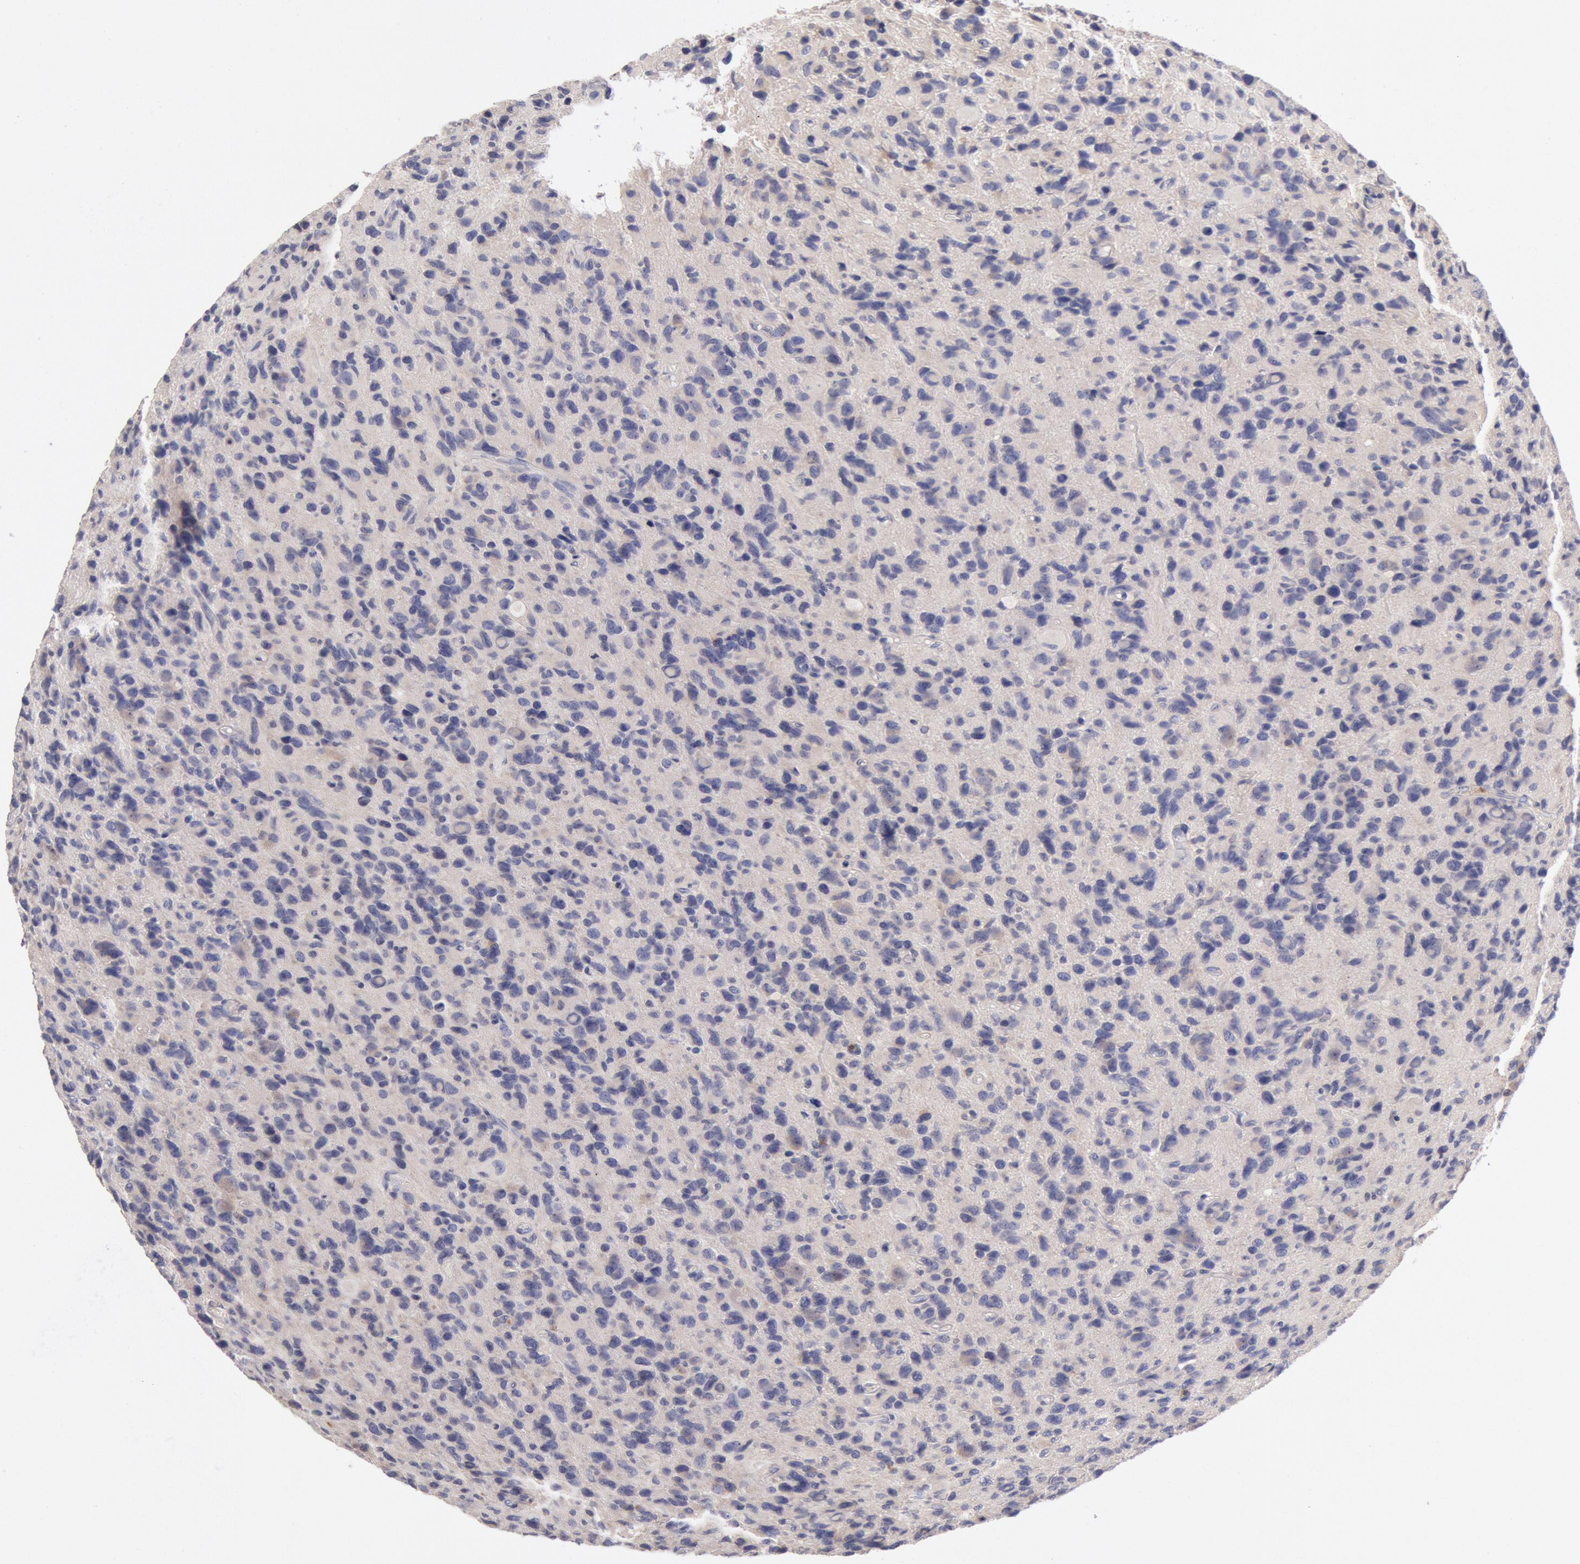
{"staining": {"intensity": "negative", "quantity": "none", "location": "none"}, "tissue": "glioma", "cell_type": "Tumor cells", "image_type": "cancer", "snomed": [{"axis": "morphology", "description": "Glioma, malignant, High grade"}, {"axis": "topography", "description": "Brain"}], "caption": "High power microscopy micrograph of an immunohistochemistry (IHC) histopathology image of glioma, revealing no significant staining in tumor cells. (Brightfield microscopy of DAB (3,3'-diaminobenzidine) immunohistochemistry at high magnification).", "gene": "TMED8", "patient": {"sex": "male", "age": 77}}